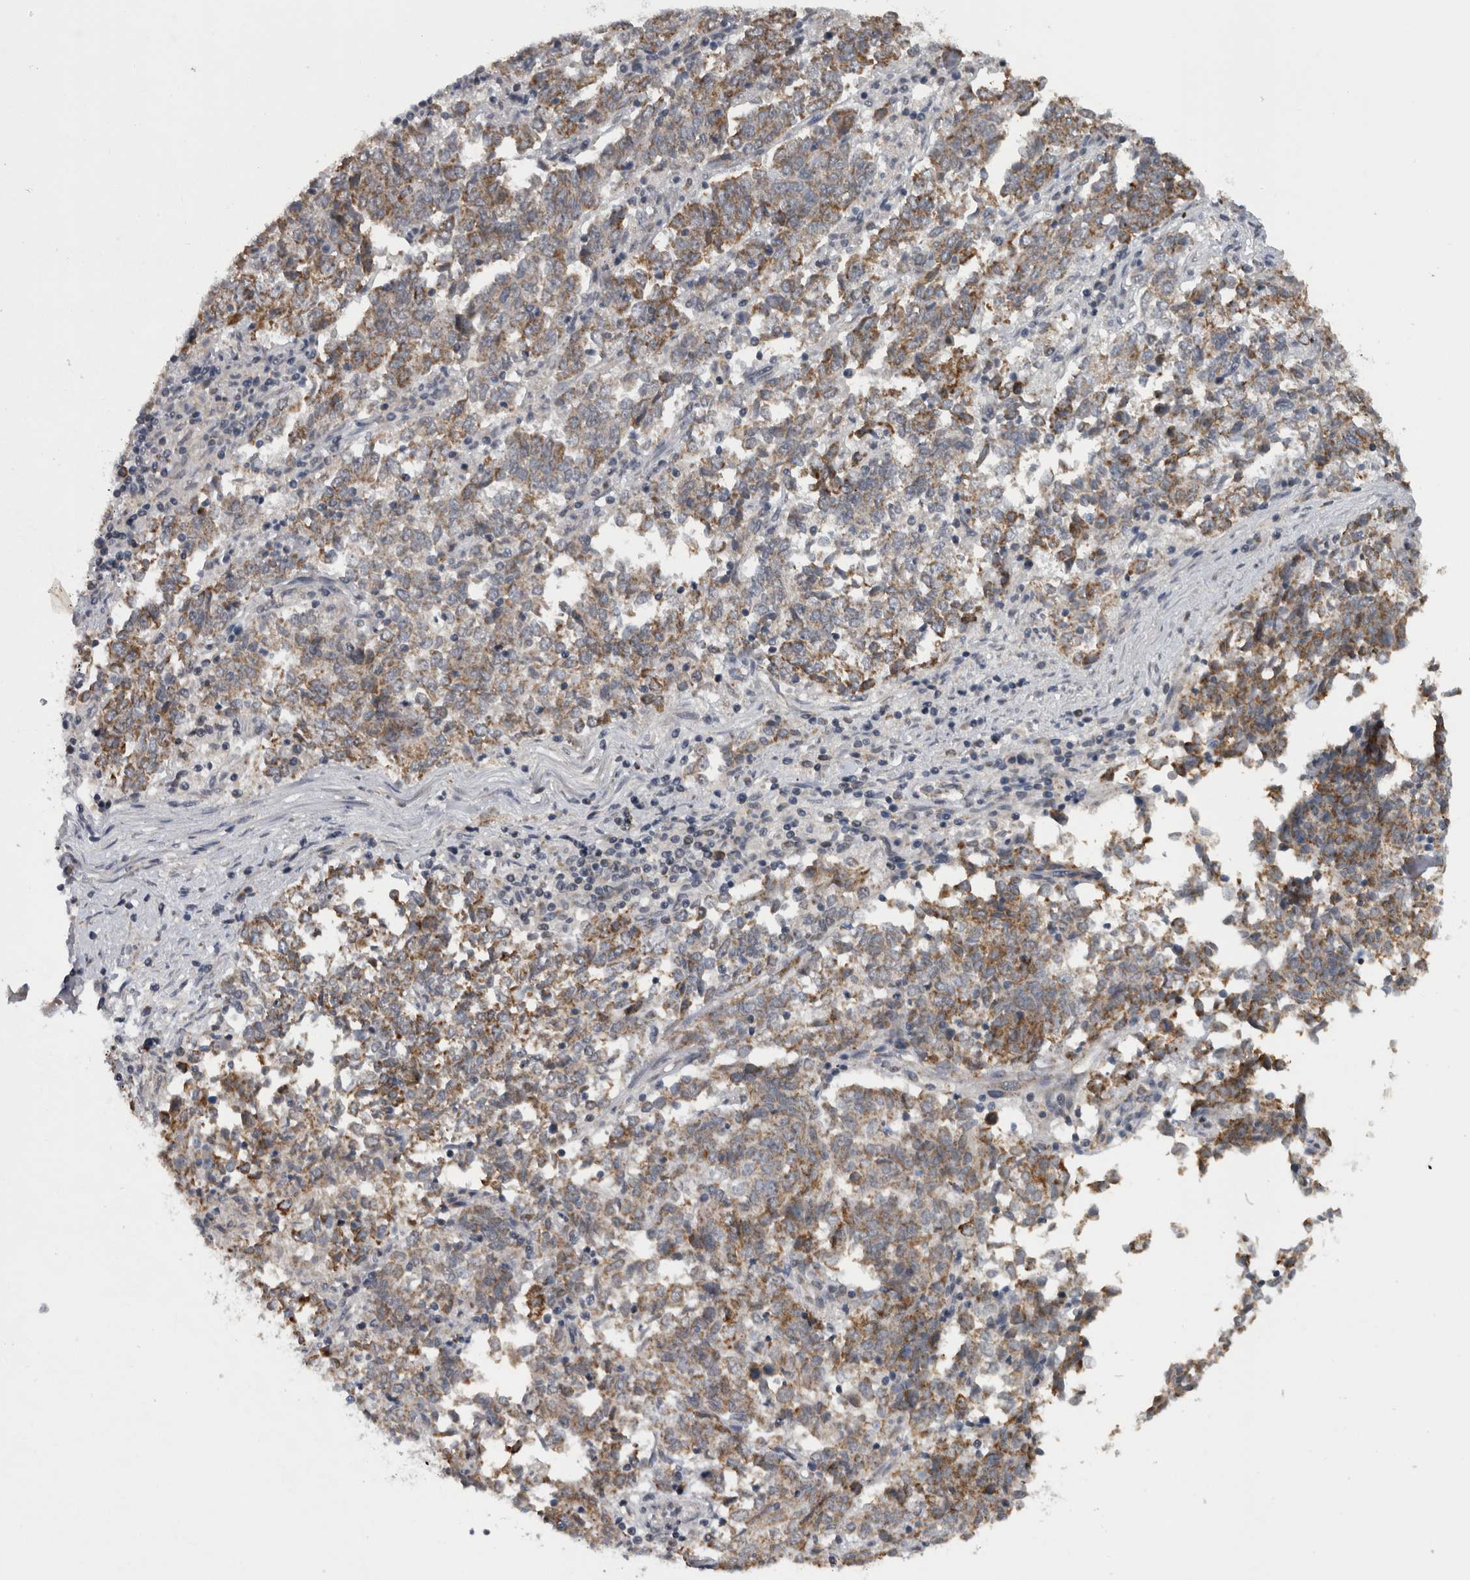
{"staining": {"intensity": "moderate", "quantity": ">75%", "location": "cytoplasmic/membranous"}, "tissue": "endometrial cancer", "cell_type": "Tumor cells", "image_type": "cancer", "snomed": [{"axis": "morphology", "description": "Adenocarcinoma, NOS"}, {"axis": "topography", "description": "Endometrium"}], "caption": "Immunohistochemical staining of human endometrial adenocarcinoma shows moderate cytoplasmic/membranous protein positivity in approximately >75% of tumor cells.", "gene": "OR2K2", "patient": {"sex": "female", "age": 80}}